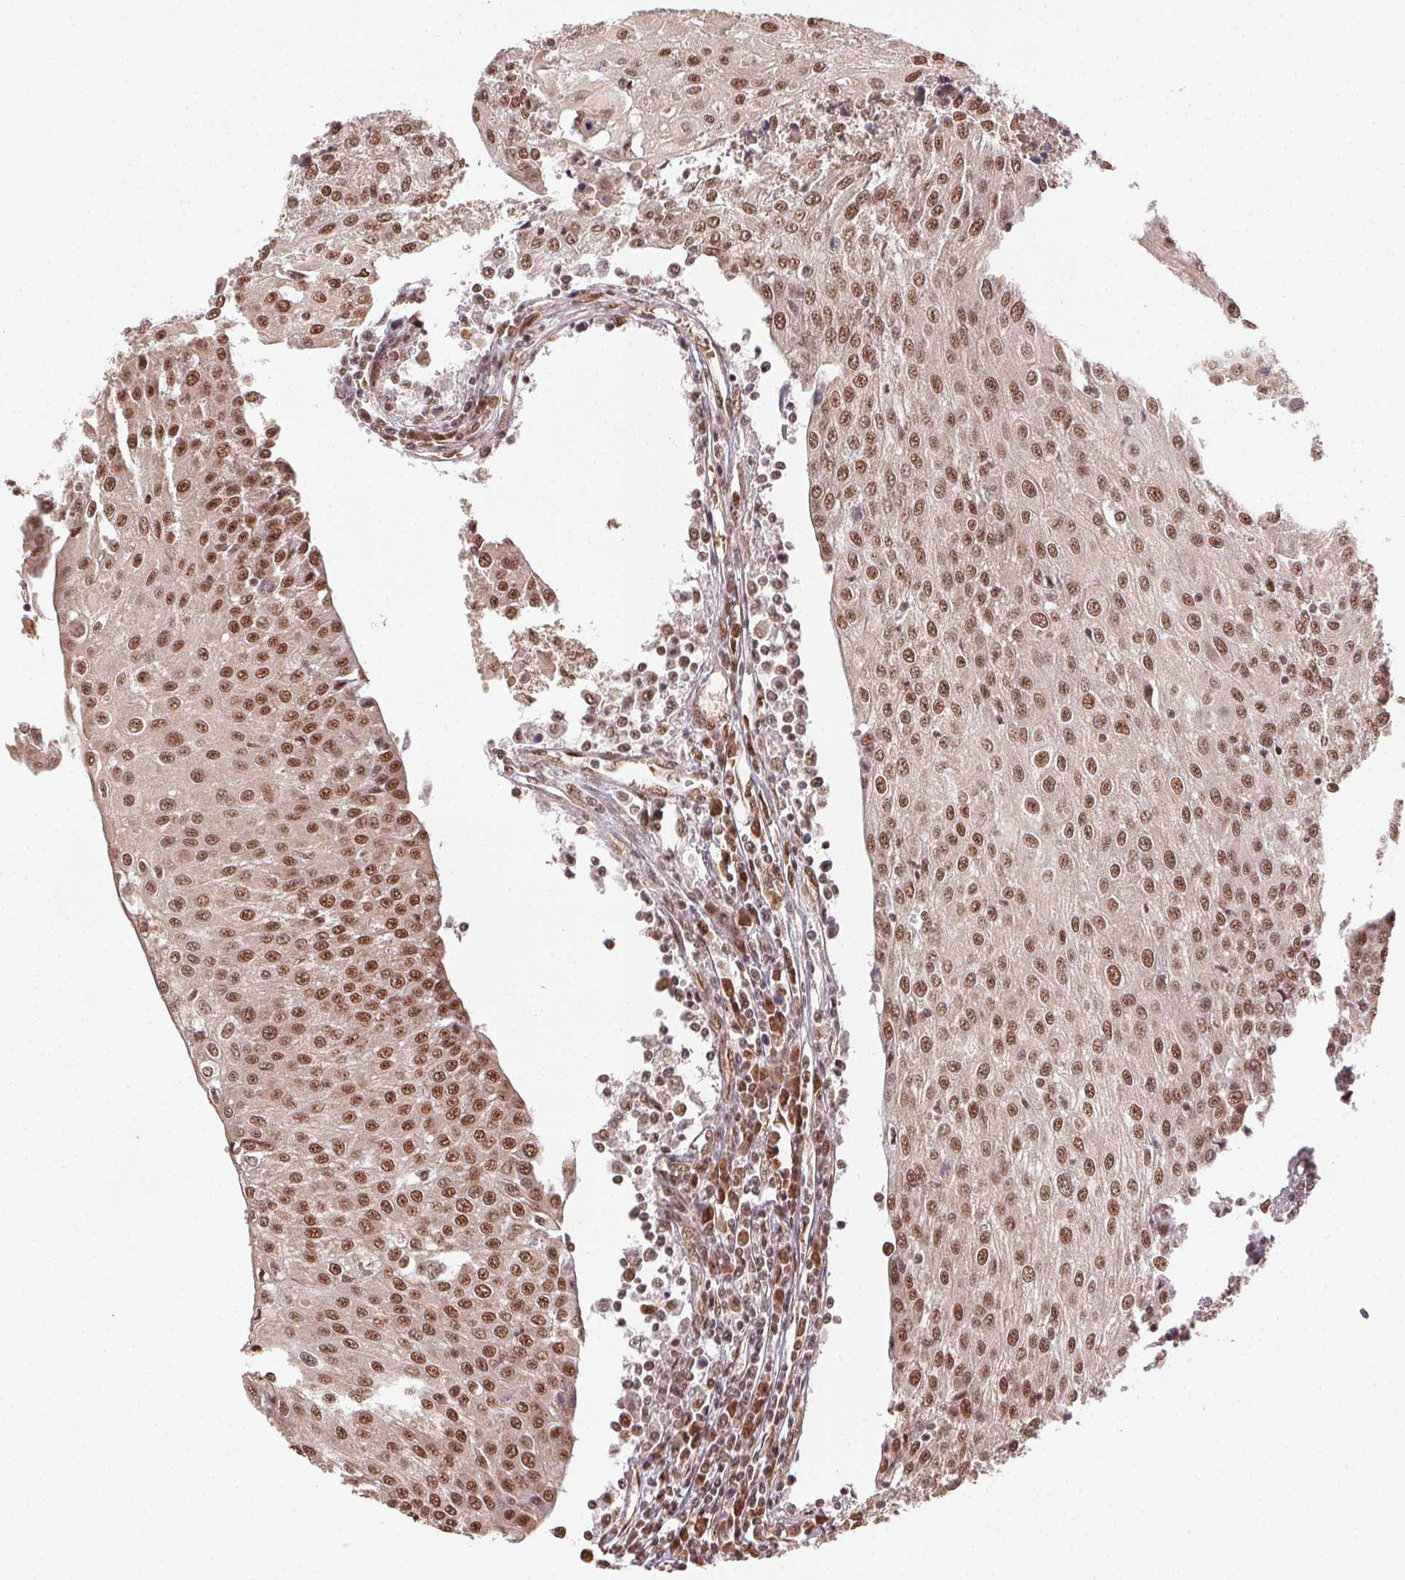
{"staining": {"intensity": "moderate", "quantity": ">75%", "location": "nuclear"}, "tissue": "urothelial cancer", "cell_type": "Tumor cells", "image_type": "cancer", "snomed": [{"axis": "morphology", "description": "Urothelial carcinoma, High grade"}, {"axis": "topography", "description": "Urinary bladder"}], "caption": "Immunohistochemical staining of high-grade urothelial carcinoma exhibits medium levels of moderate nuclear protein positivity in about >75% of tumor cells.", "gene": "TREML4", "patient": {"sex": "female", "age": 85}}